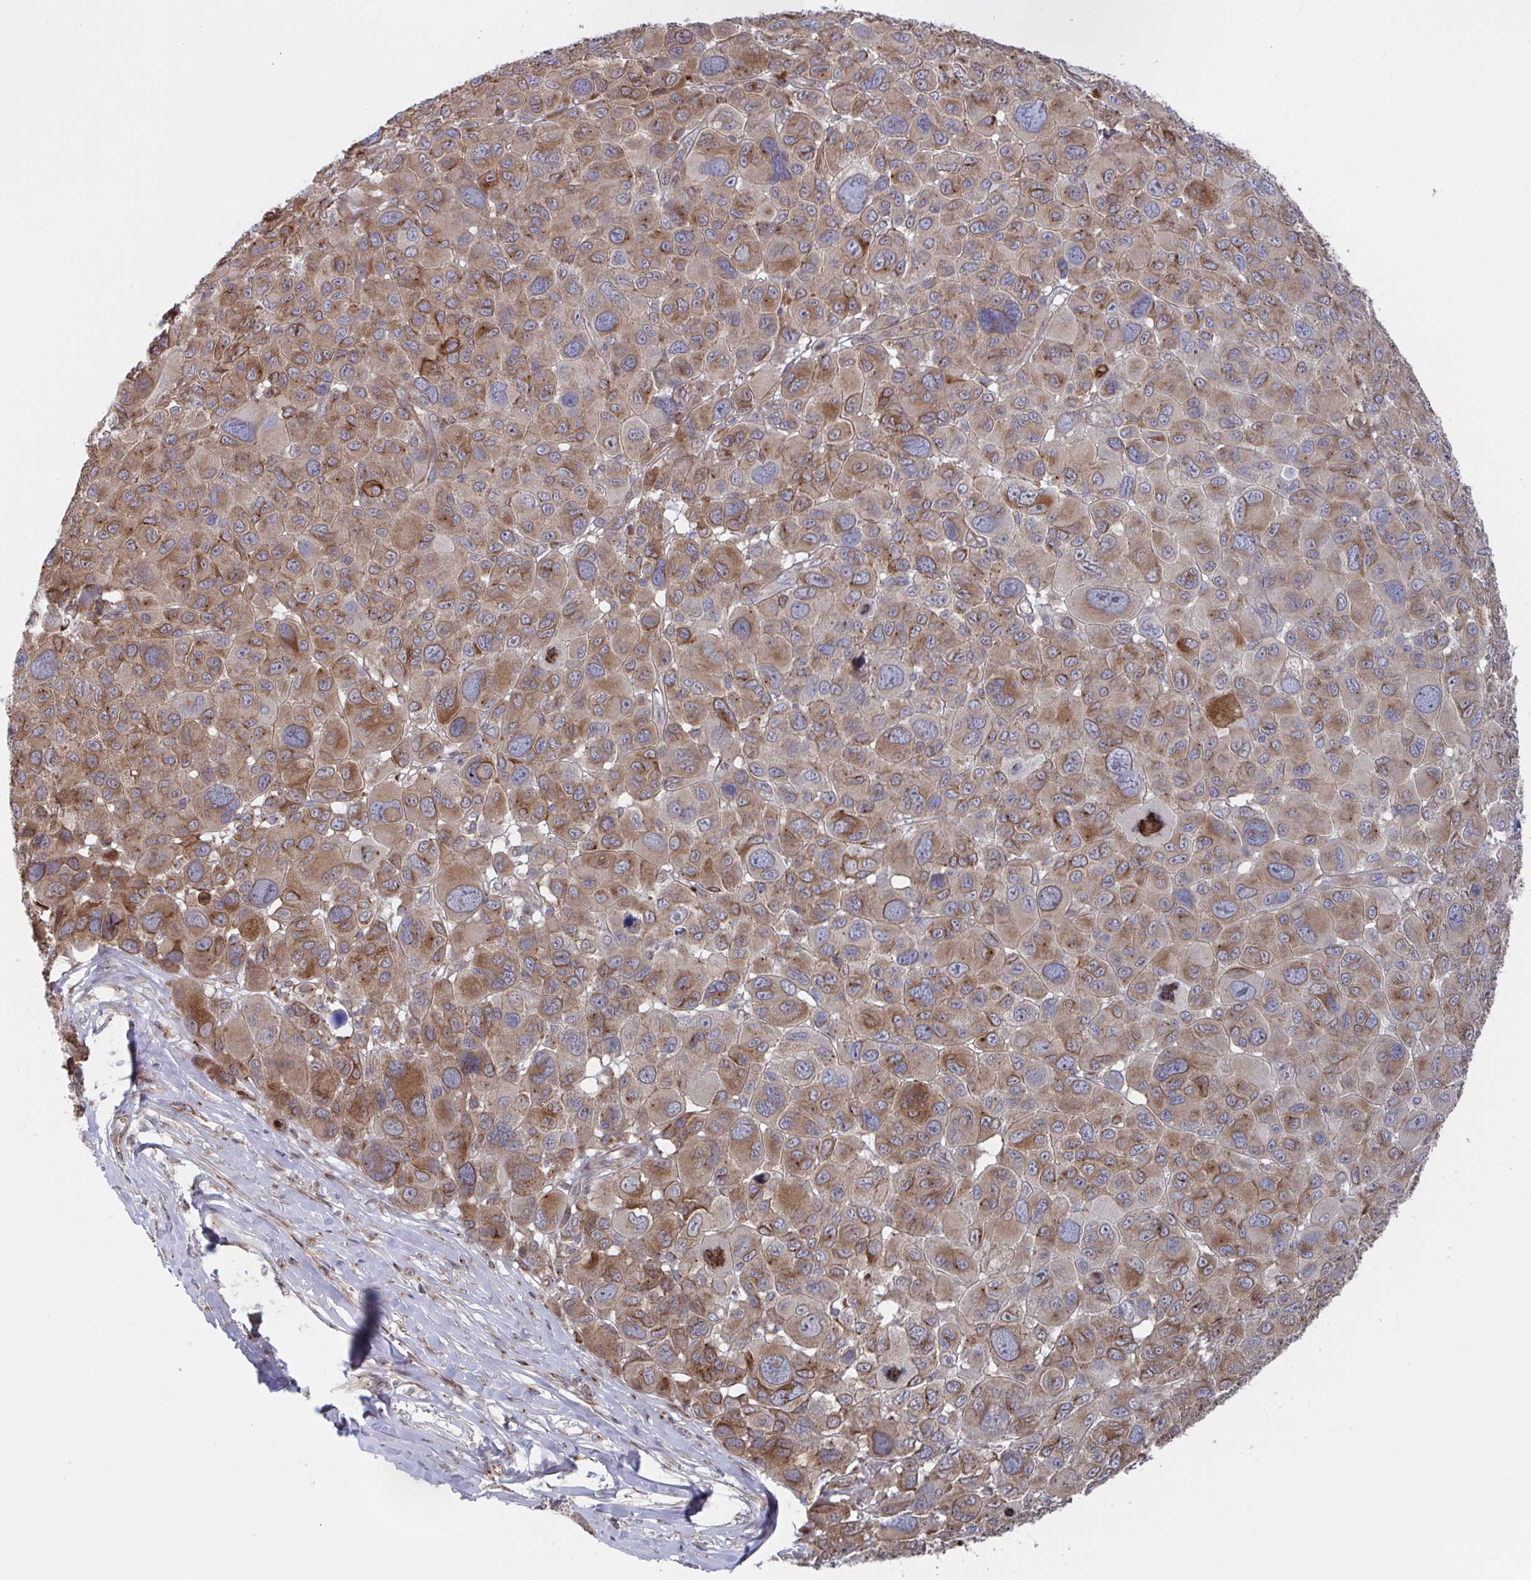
{"staining": {"intensity": "moderate", "quantity": ">75%", "location": "cytoplasmic/membranous"}, "tissue": "melanoma", "cell_type": "Tumor cells", "image_type": "cancer", "snomed": [{"axis": "morphology", "description": "Malignant melanoma, NOS"}, {"axis": "topography", "description": "Skin"}], "caption": "Tumor cells show moderate cytoplasmic/membranous staining in about >75% of cells in malignant melanoma.", "gene": "FJX1", "patient": {"sex": "female", "age": 66}}